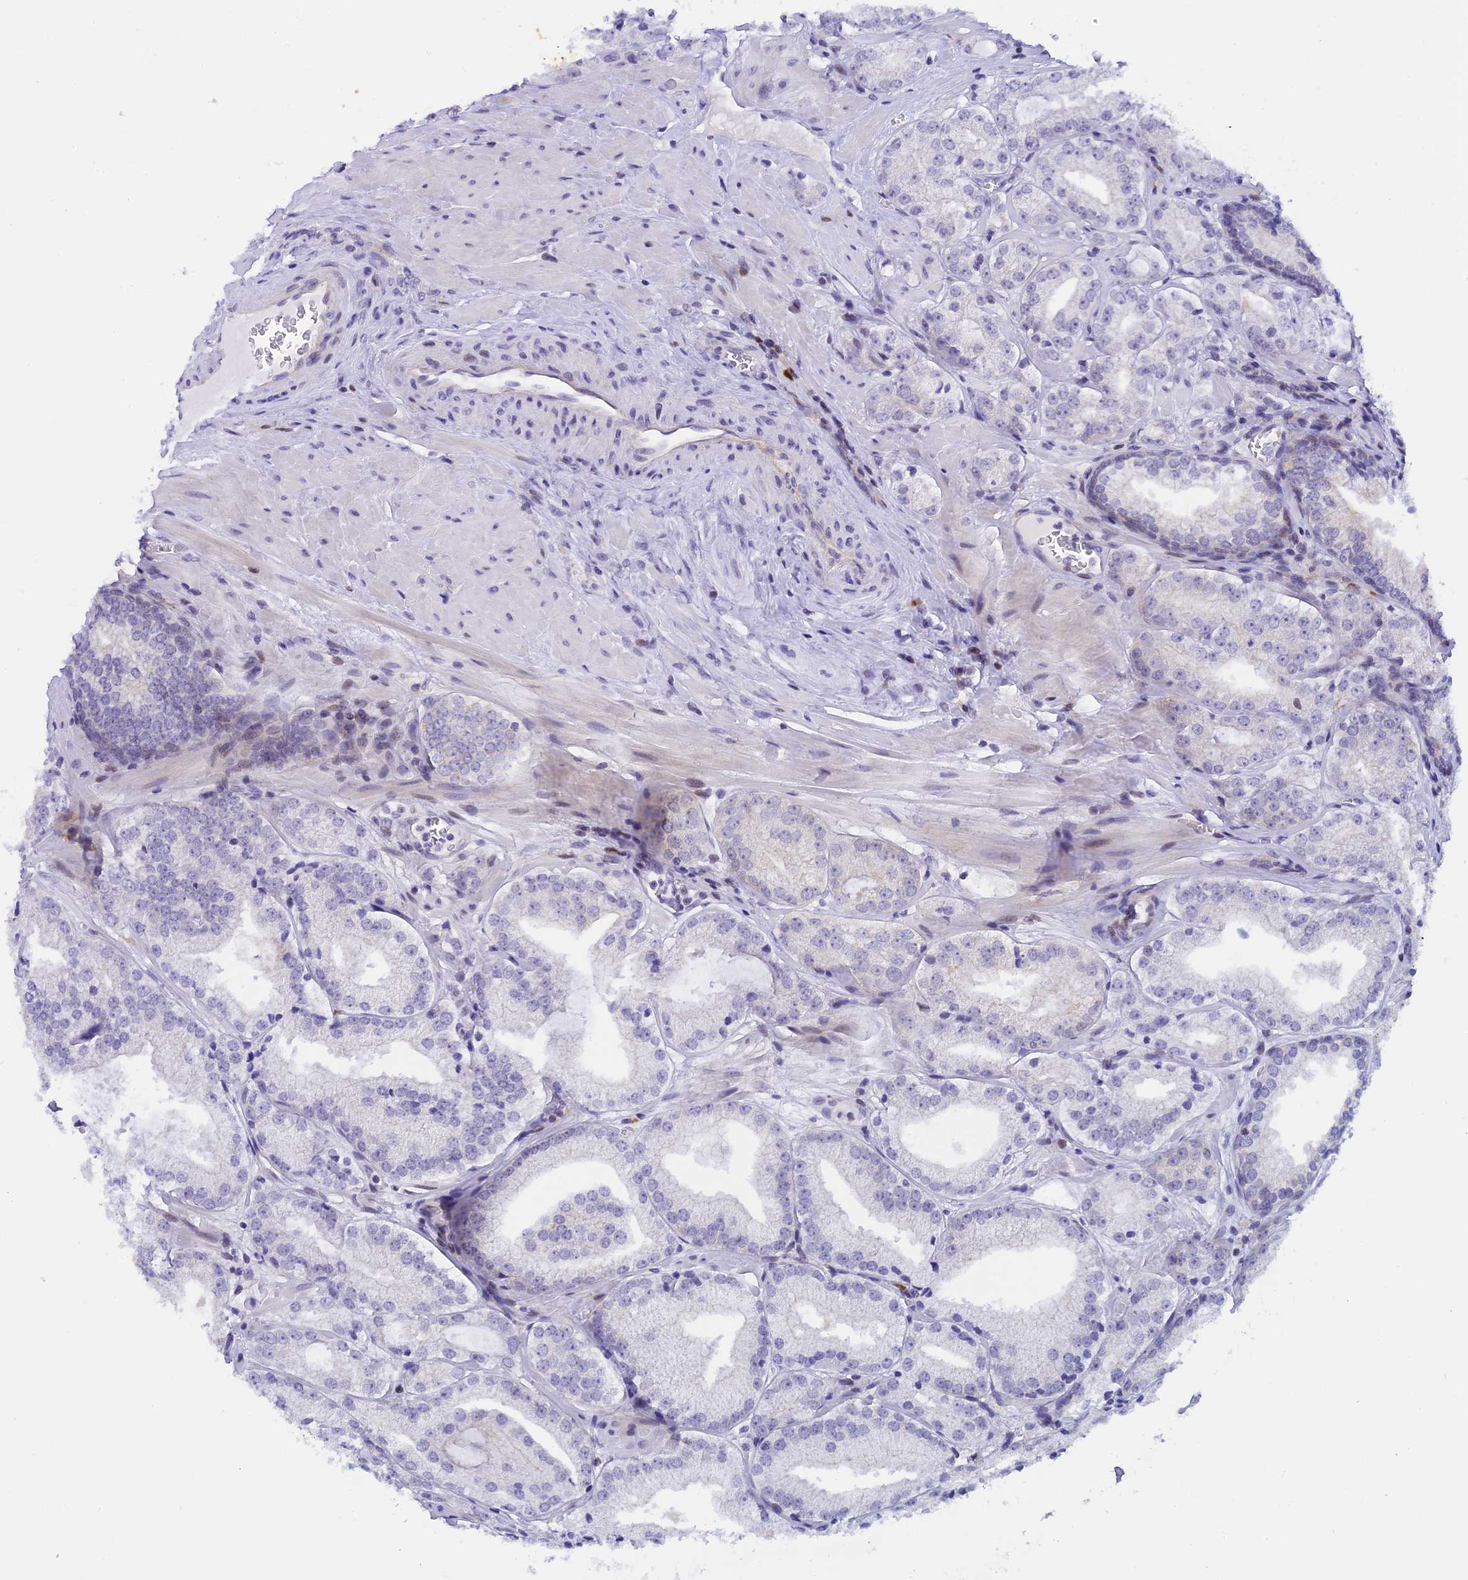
{"staining": {"intensity": "negative", "quantity": "none", "location": "none"}, "tissue": "prostate cancer", "cell_type": "Tumor cells", "image_type": "cancer", "snomed": [{"axis": "morphology", "description": "Adenocarcinoma, Low grade"}, {"axis": "topography", "description": "Prostate"}], "caption": "The immunohistochemistry (IHC) micrograph has no significant staining in tumor cells of prostate cancer (adenocarcinoma (low-grade)) tissue.", "gene": "RASGEF1B", "patient": {"sex": "male", "age": 60}}